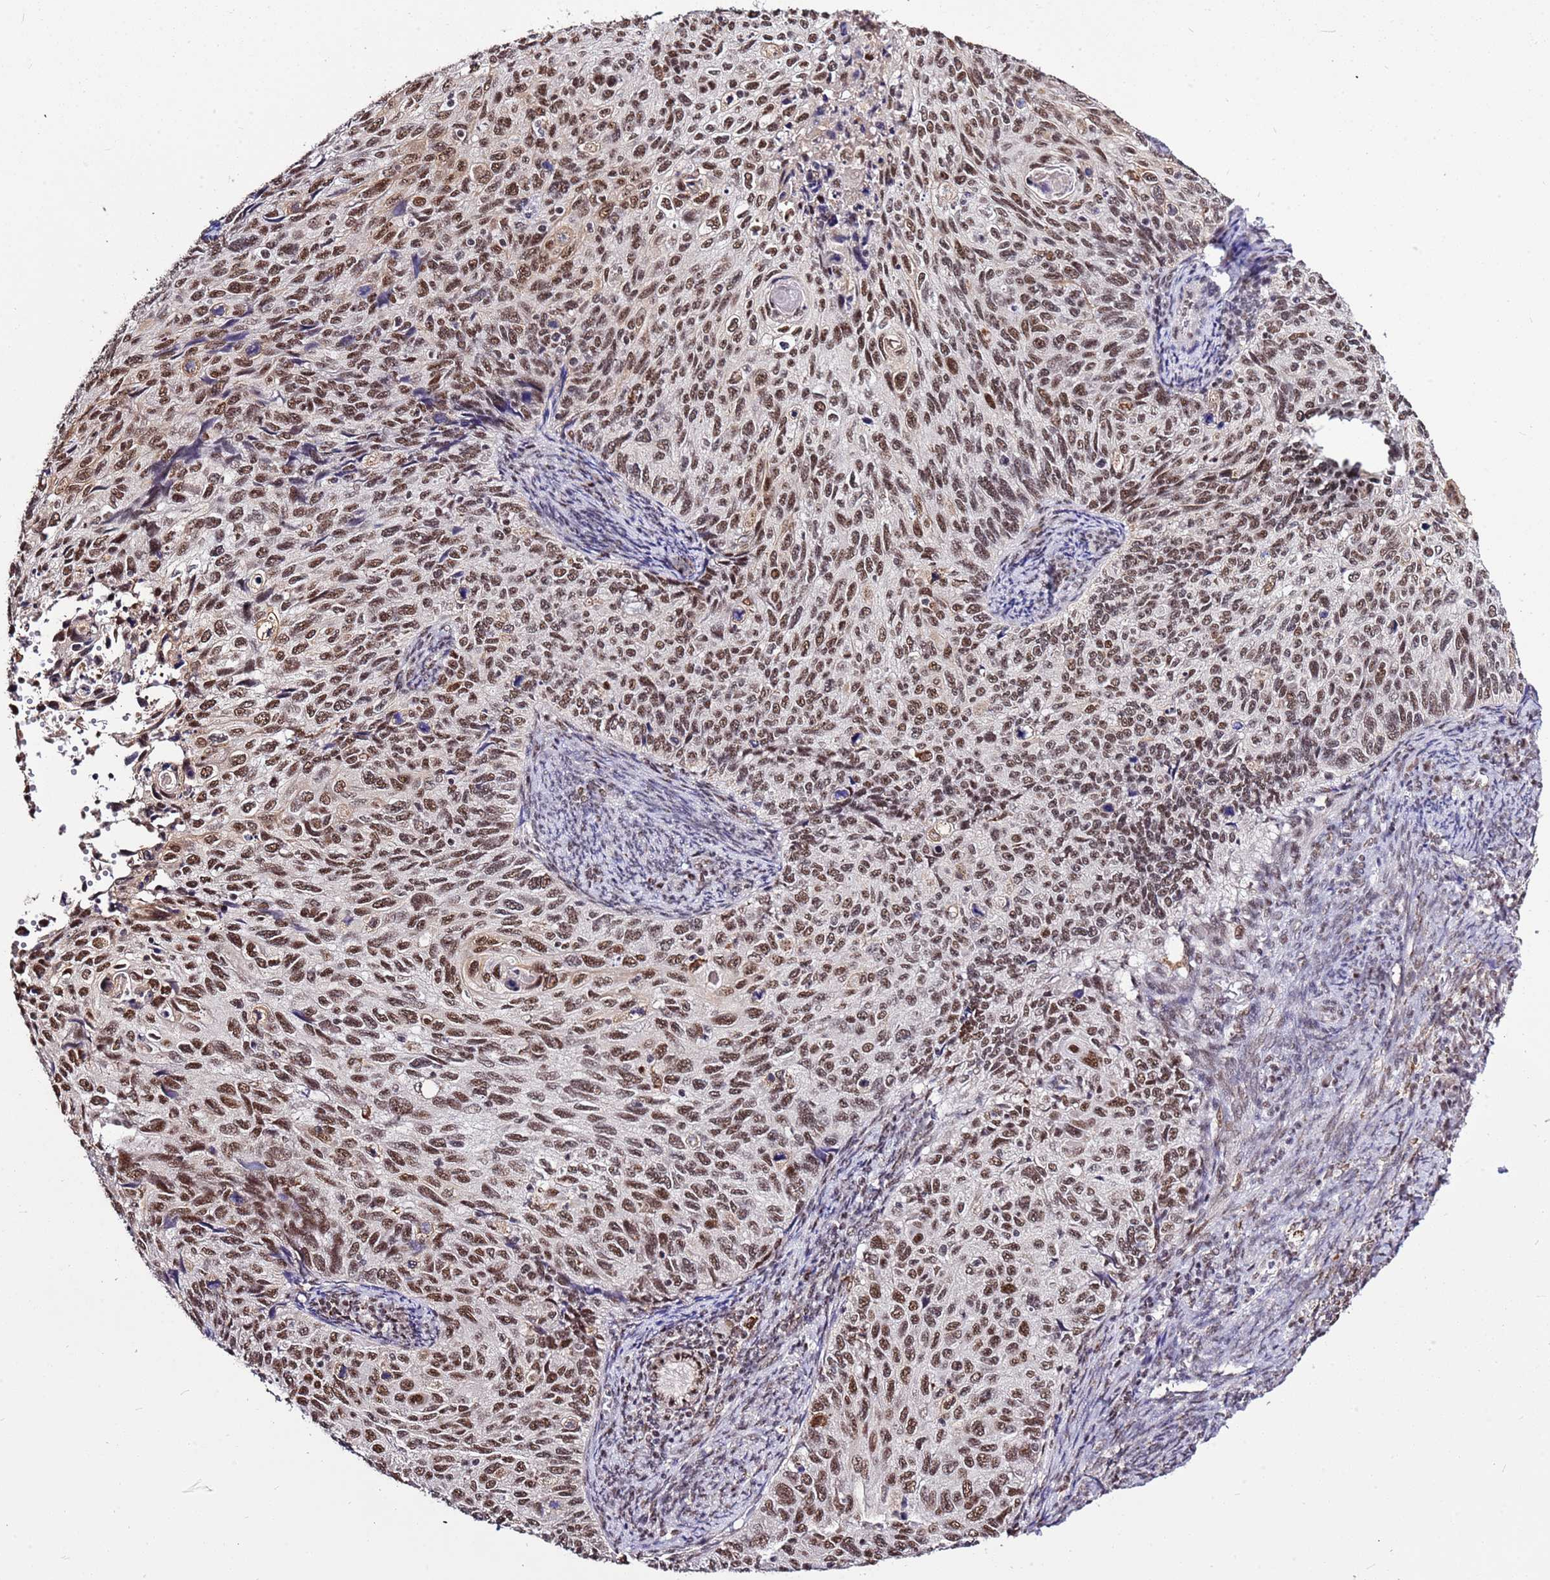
{"staining": {"intensity": "moderate", "quantity": ">75%", "location": "nuclear"}, "tissue": "cervical cancer", "cell_type": "Tumor cells", "image_type": "cancer", "snomed": [{"axis": "morphology", "description": "Squamous cell carcinoma, NOS"}, {"axis": "topography", "description": "Cervix"}], "caption": "About >75% of tumor cells in cervical squamous cell carcinoma demonstrate moderate nuclear protein staining as visualized by brown immunohistochemical staining.", "gene": "AKAP8L", "patient": {"sex": "female", "age": 70}}